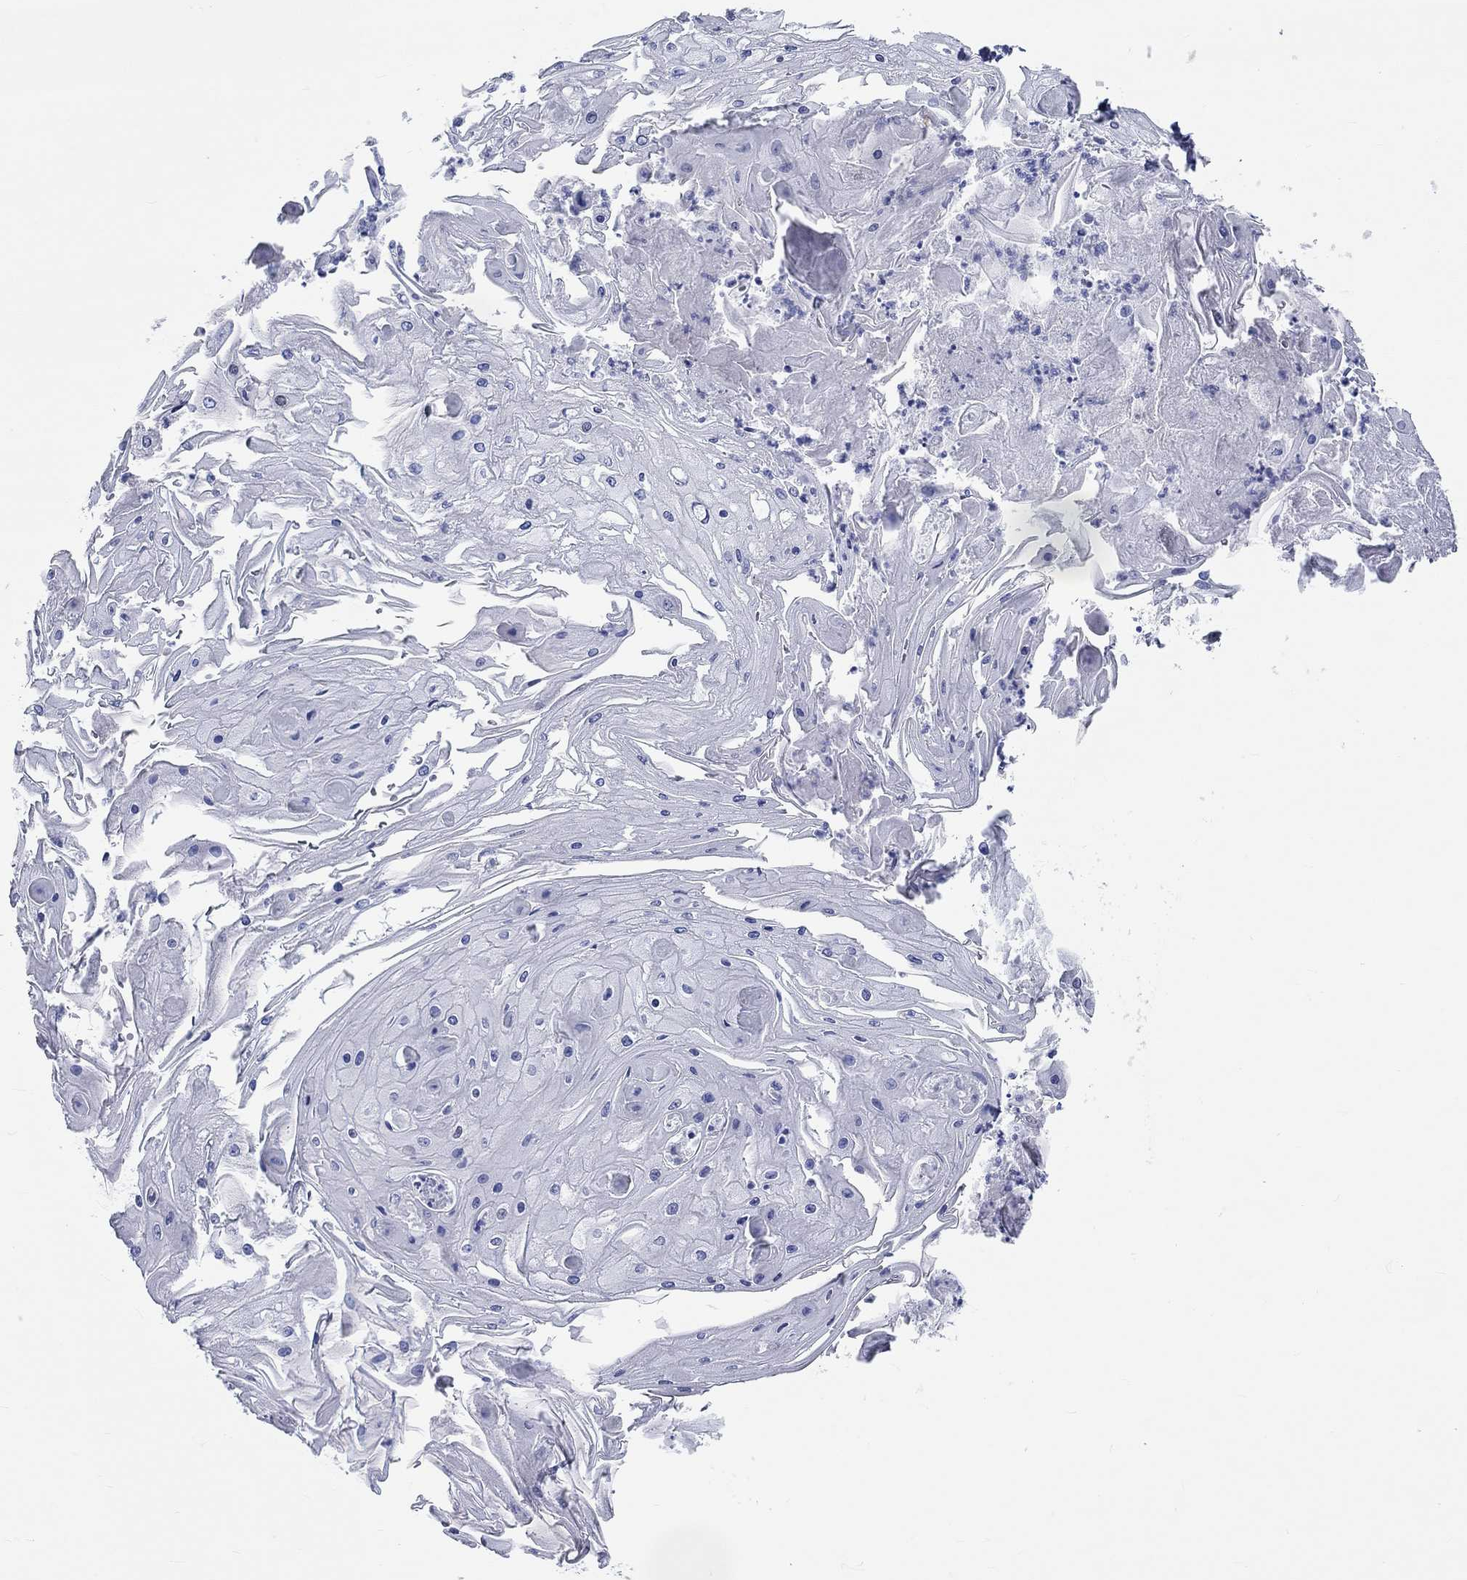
{"staining": {"intensity": "negative", "quantity": "none", "location": "none"}, "tissue": "skin cancer", "cell_type": "Tumor cells", "image_type": "cancer", "snomed": [{"axis": "morphology", "description": "Squamous cell carcinoma, NOS"}, {"axis": "topography", "description": "Skin"}], "caption": "Histopathology image shows no significant protein staining in tumor cells of skin squamous cell carcinoma.", "gene": "SPATA9", "patient": {"sex": "male", "age": 70}}